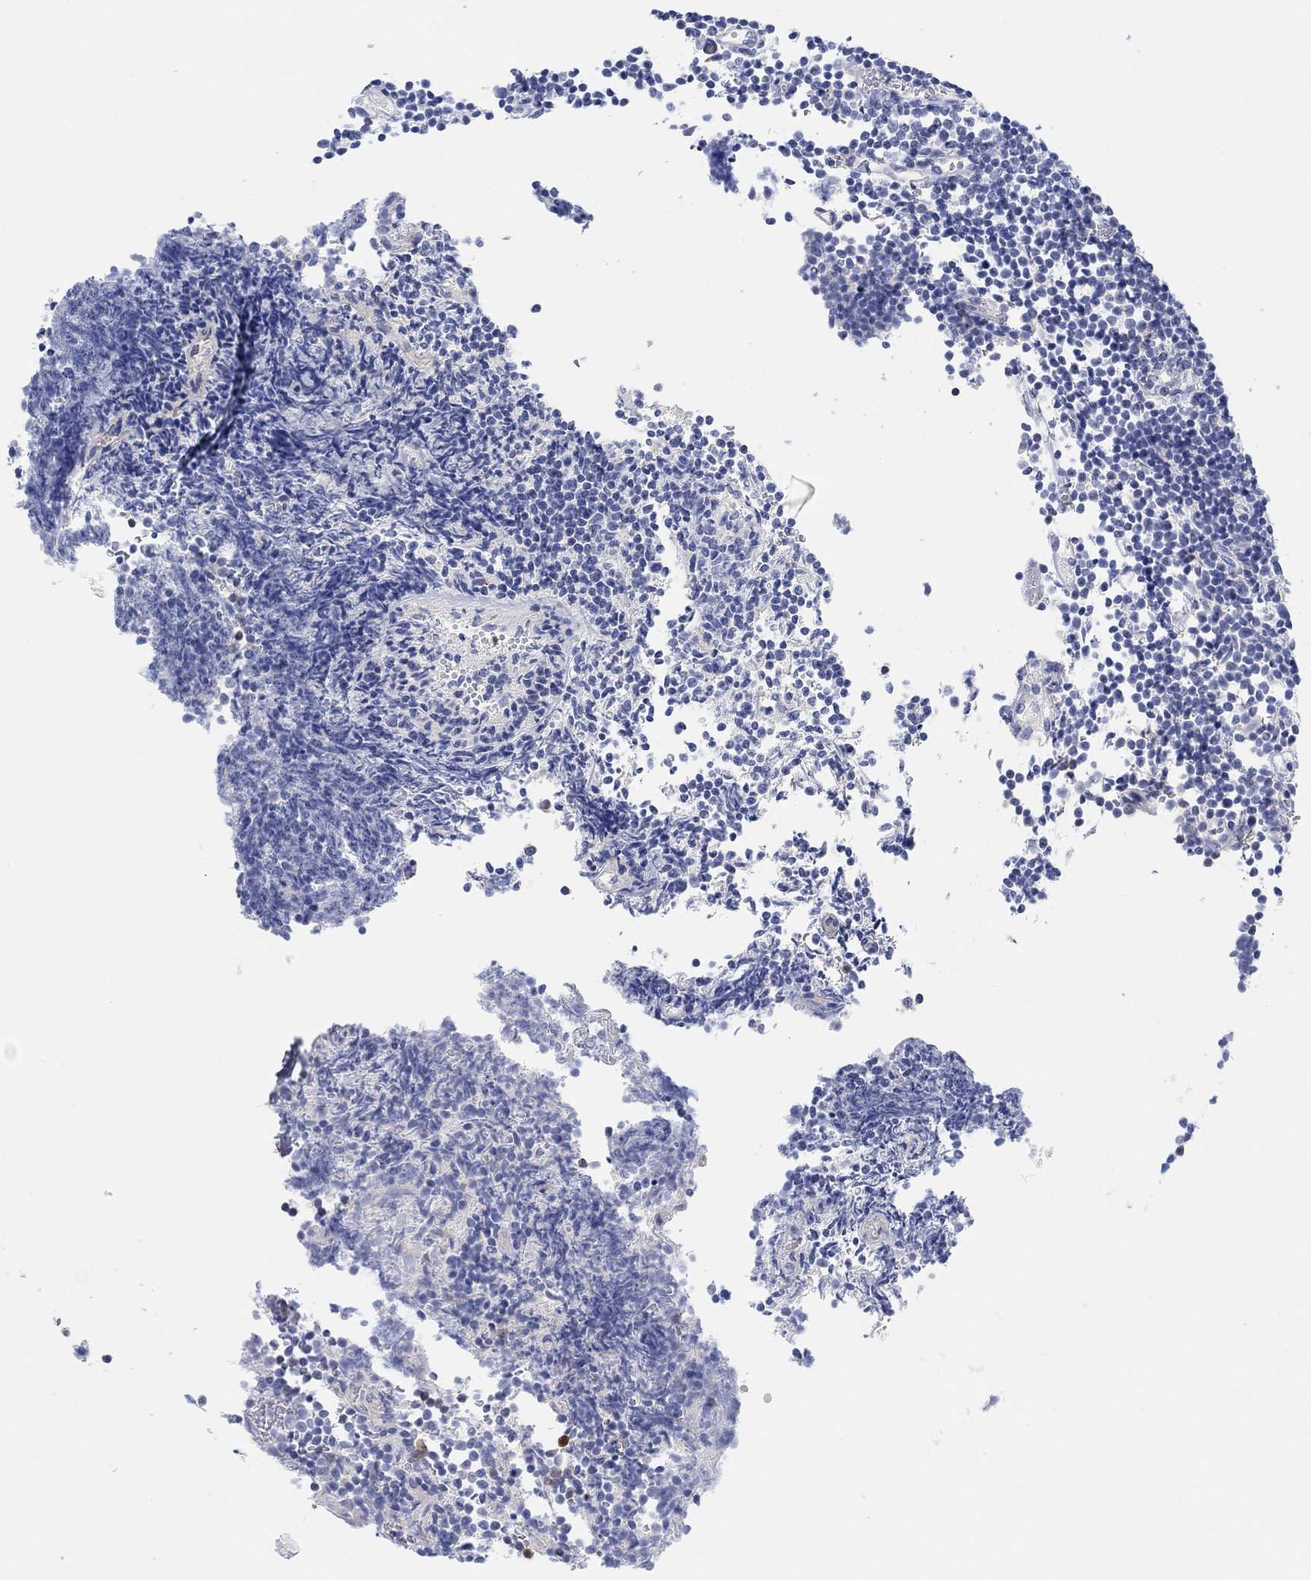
{"staining": {"intensity": "negative", "quantity": "none", "location": "none"}, "tissue": "lymphoma", "cell_type": "Tumor cells", "image_type": "cancer", "snomed": [{"axis": "morphology", "description": "Malignant lymphoma, non-Hodgkin's type, Low grade"}, {"axis": "topography", "description": "Brain"}], "caption": "Malignant lymphoma, non-Hodgkin's type (low-grade) was stained to show a protein in brown. There is no significant staining in tumor cells. Nuclei are stained in blue.", "gene": "RGS1", "patient": {"sex": "female", "age": 66}}